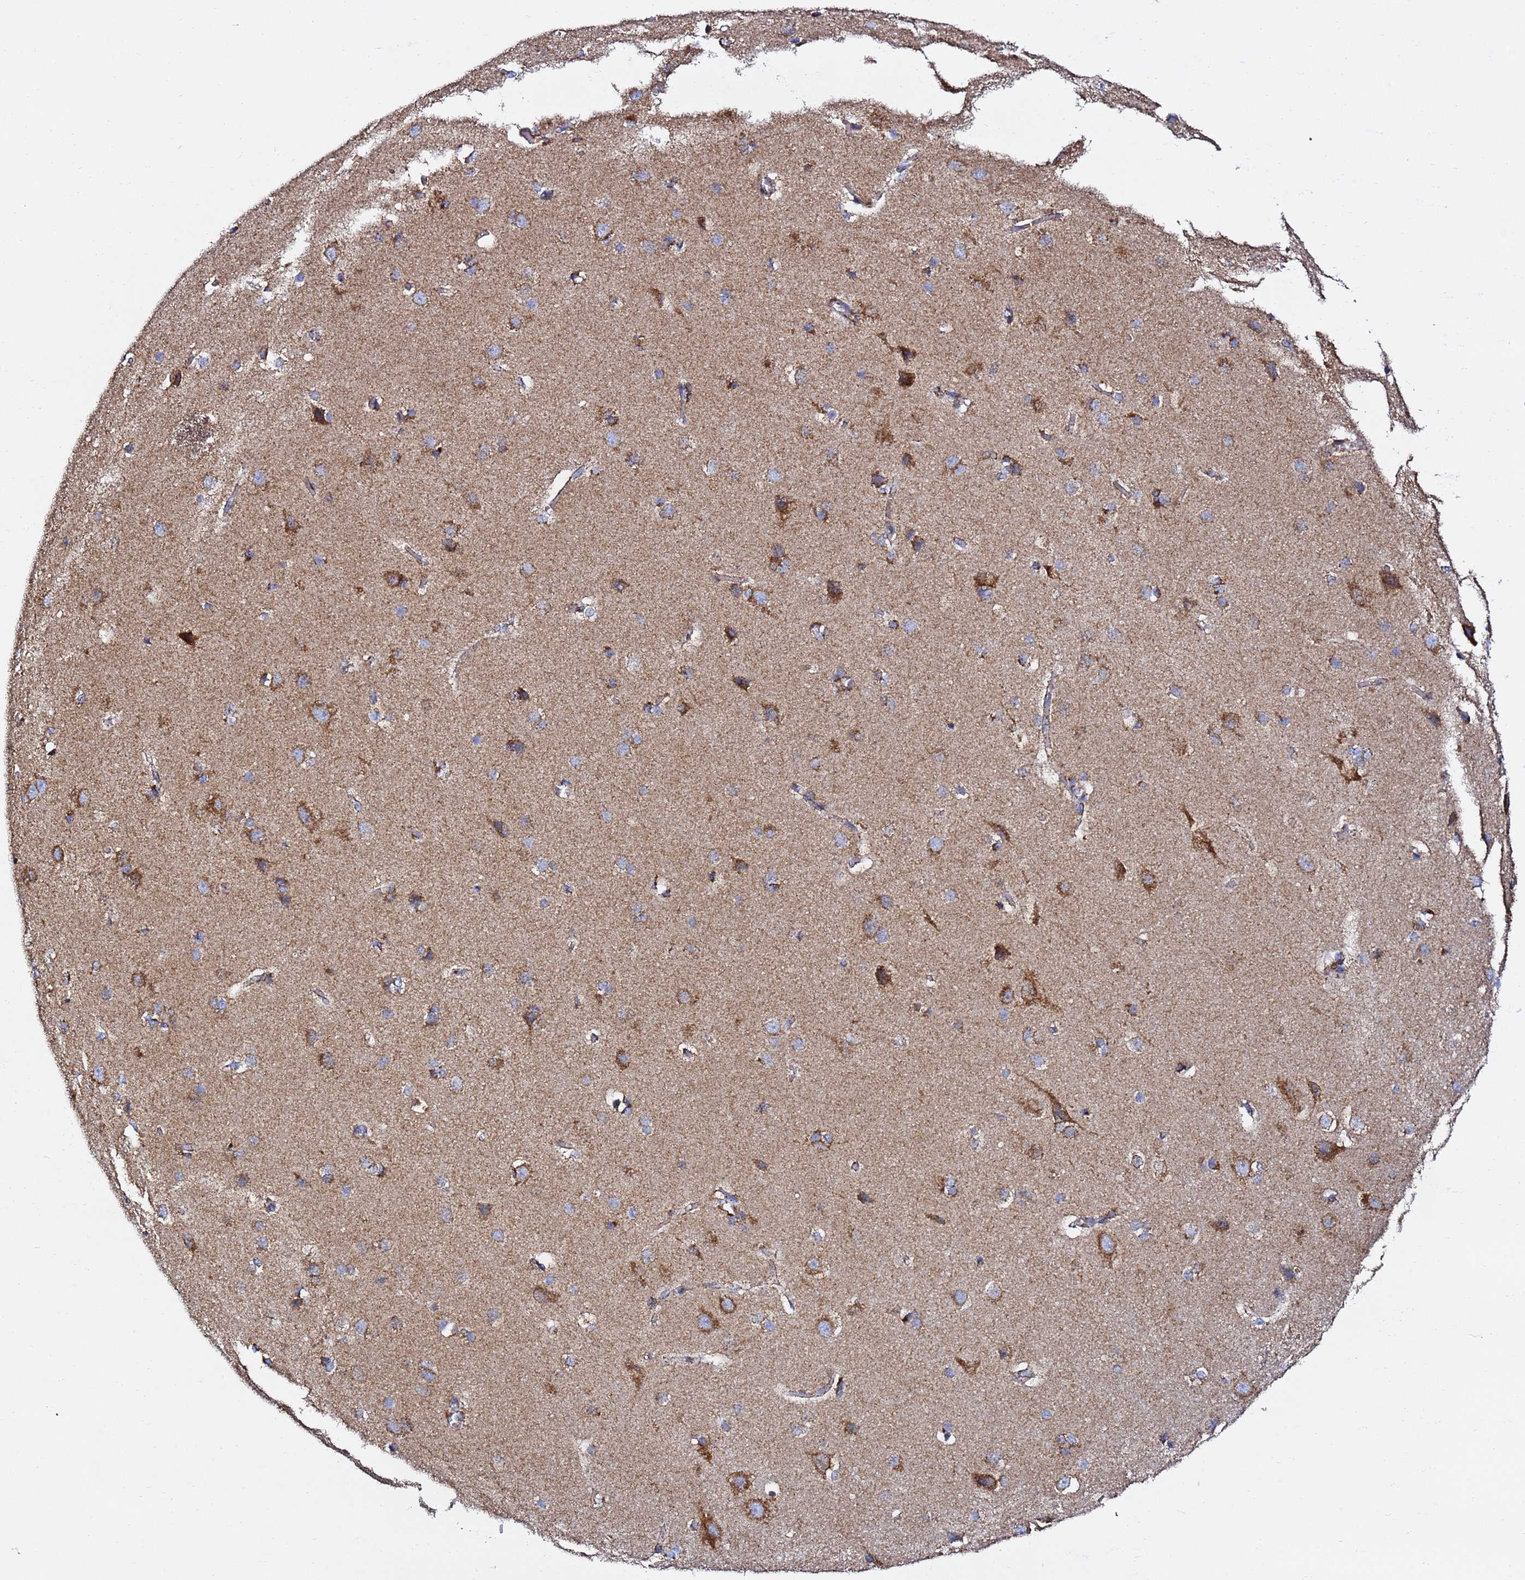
{"staining": {"intensity": "moderate", "quantity": ">75%", "location": "cytoplasmic/membranous"}, "tissue": "cerebral cortex", "cell_type": "Endothelial cells", "image_type": "normal", "snomed": [{"axis": "morphology", "description": "Normal tissue, NOS"}, {"axis": "topography", "description": "Cerebral cortex"}], "caption": "Protein expression analysis of benign human cerebral cortex reveals moderate cytoplasmic/membranous positivity in approximately >75% of endothelial cells.", "gene": "PHB2", "patient": {"sex": "male", "age": 37}}